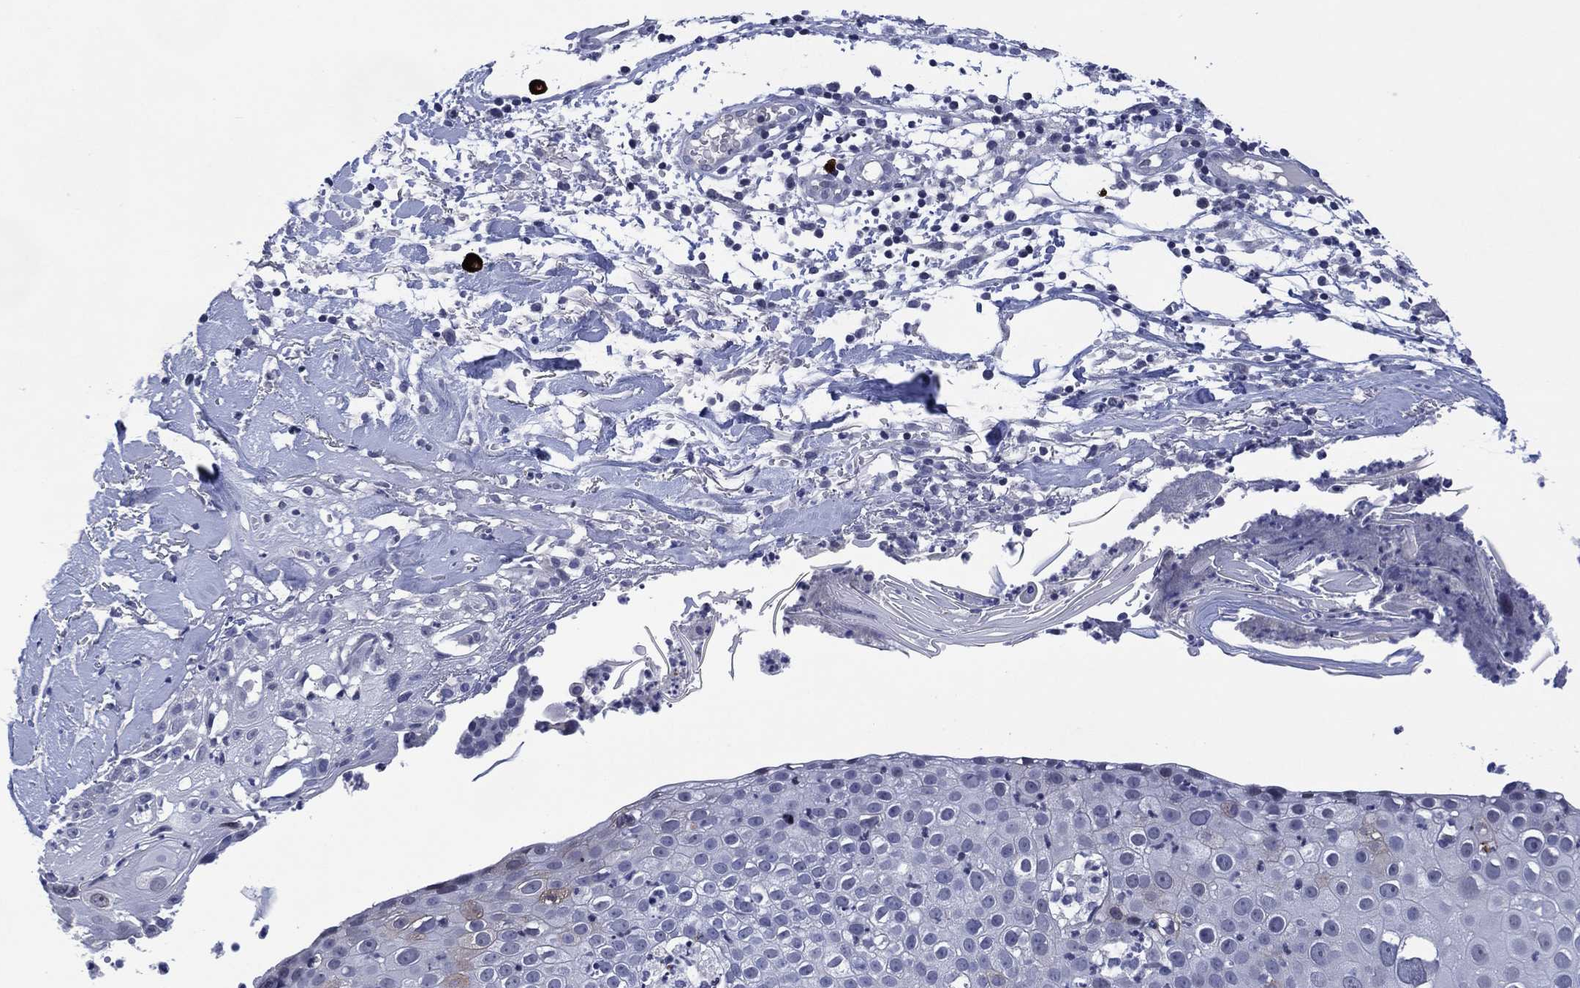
{"staining": {"intensity": "negative", "quantity": "none", "location": "none"}, "tissue": "skin cancer", "cell_type": "Tumor cells", "image_type": "cancer", "snomed": [{"axis": "morphology", "description": "Squamous cell carcinoma, NOS"}, {"axis": "topography", "description": "Skin"}], "caption": "The IHC image has no significant expression in tumor cells of skin squamous cell carcinoma tissue. (DAB (3,3'-diaminobenzidine) immunohistochemistry (IHC) visualized using brightfield microscopy, high magnification).", "gene": "USP26", "patient": {"sex": "male", "age": 71}}